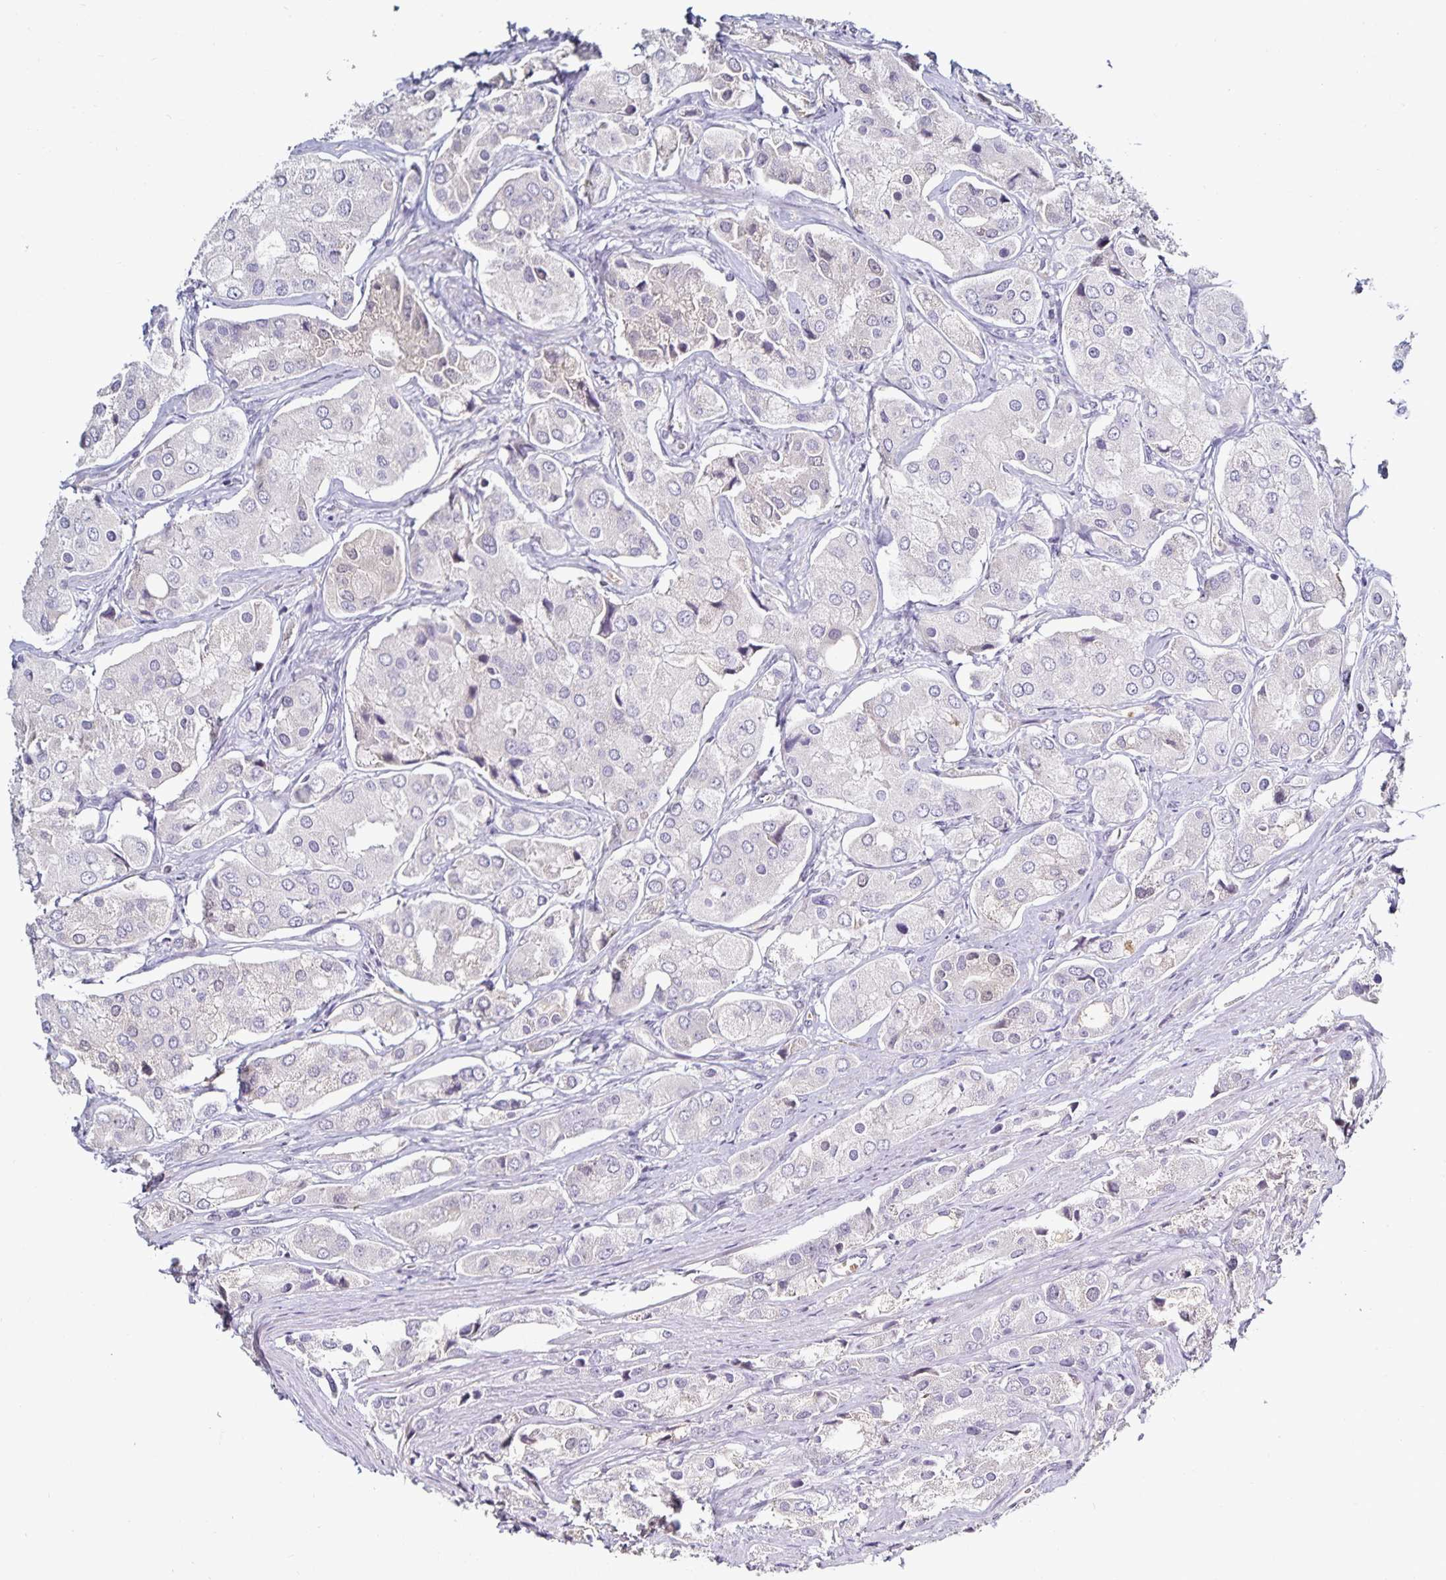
{"staining": {"intensity": "negative", "quantity": "none", "location": "none"}, "tissue": "prostate cancer", "cell_type": "Tumor cells", "image_type": "cancer", "snomed": [{"axis": "morphology", "description": "Adenocarcinoma, Low grade"}, {"axis": "topography", "description": "Prostate"}], "caption": "Prostate adenocarcinoma (low-grade) was stained to show a protein in brown. There is no significant expression in tumor cells.", "gene": "TTR", "patient": {"sex": "male", "age": 69}}